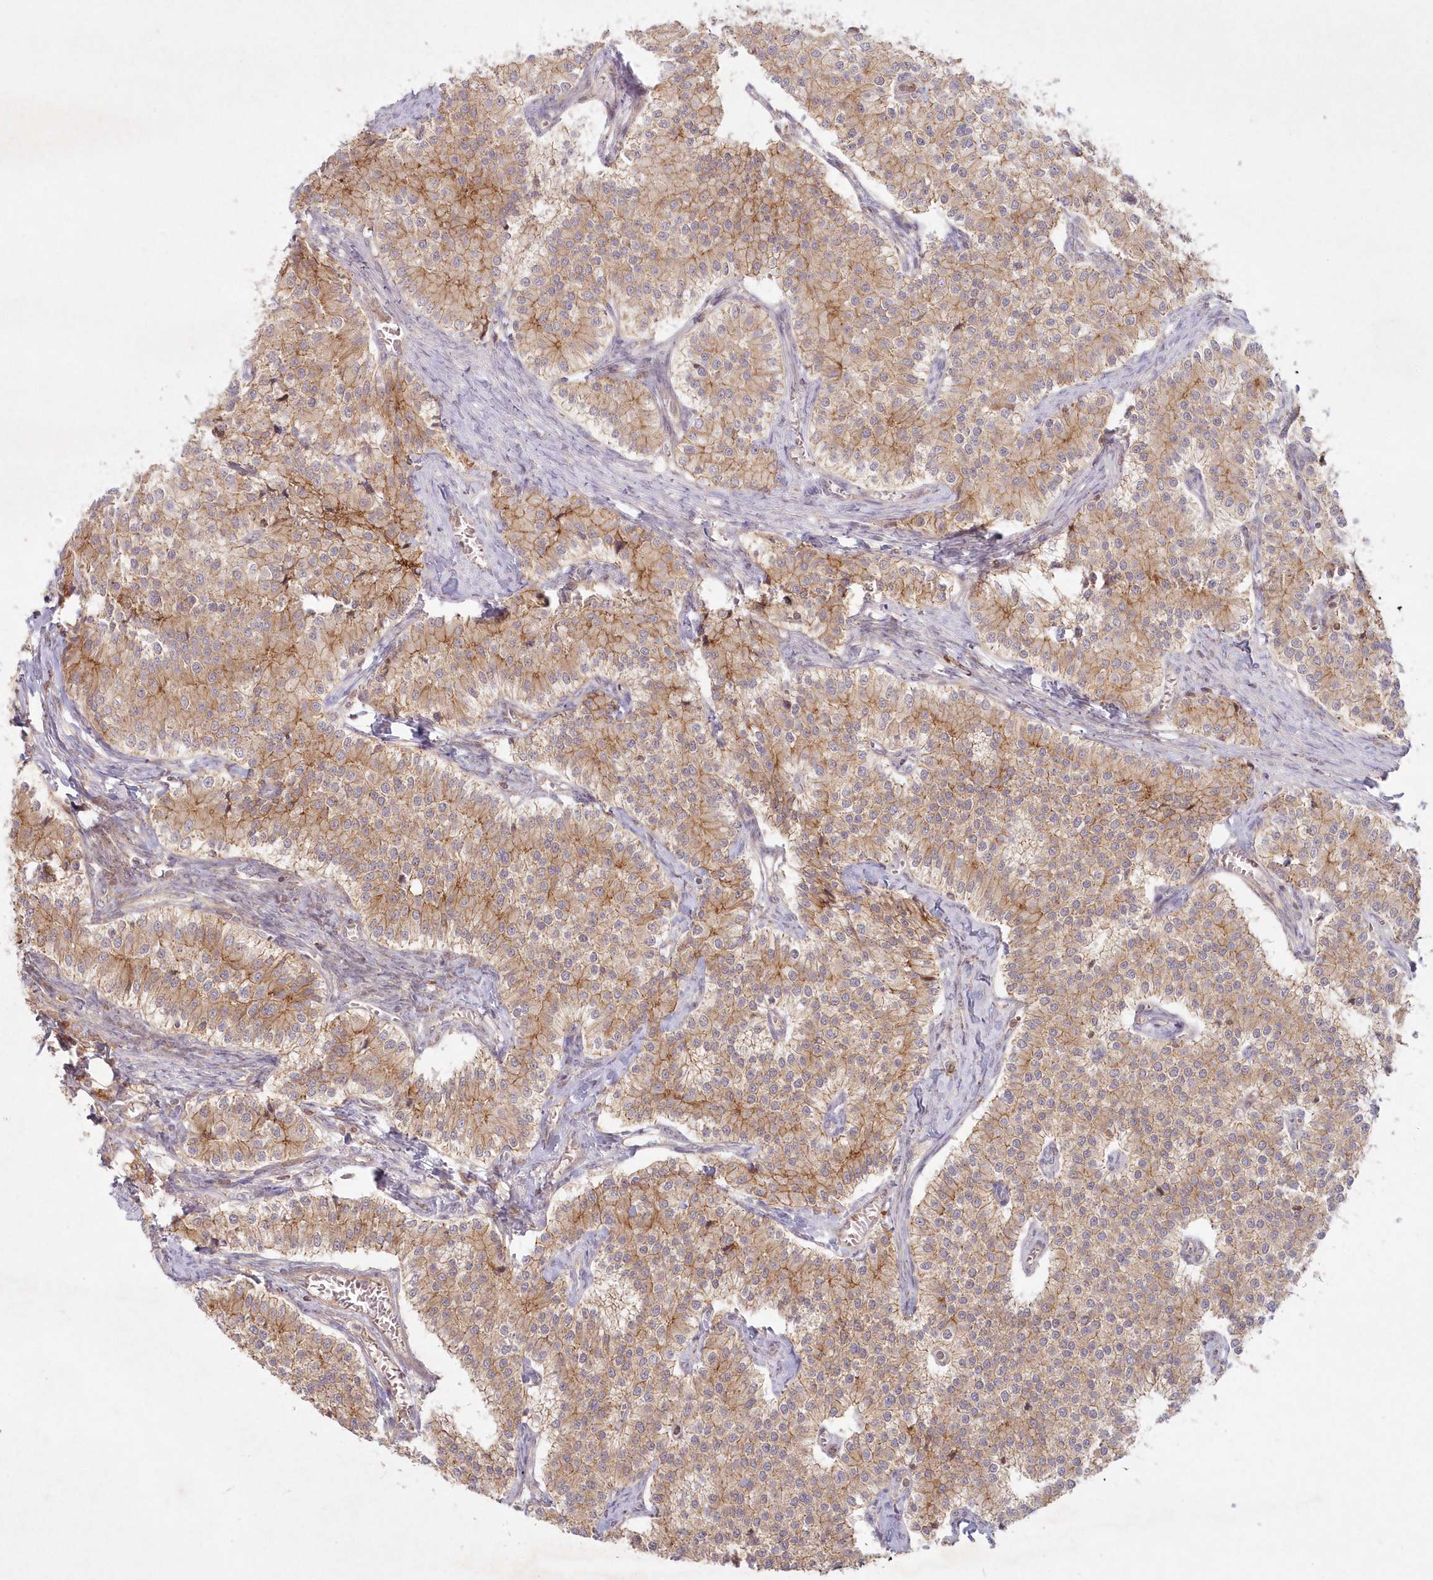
{"staining": {"intensity": "moderate", "quantity": ">75%", "location": "cytoplasmic/membranous"}, "tissue": "carcinoid", "cell_type": "Tumor cells", "image_type": "cancer", "snomed": [{"axis": "morphology", "description": "Carcinoid, malignant, NOS"}, {"axis": "topography", "description": "Colon"}], "caption": "Carcinoid stained with DAB immunohistochemistry exhibits medium levels of moderate cytoplasmic/membranous positivity in approximately >75% of tumor cells. (Stains: DAB in brown, nuclei in blue, Microscopy: brightfield microscopy at high magnification).", "gene": "TOGARAM2", "patient": {"sex": "female", "age": 52}}